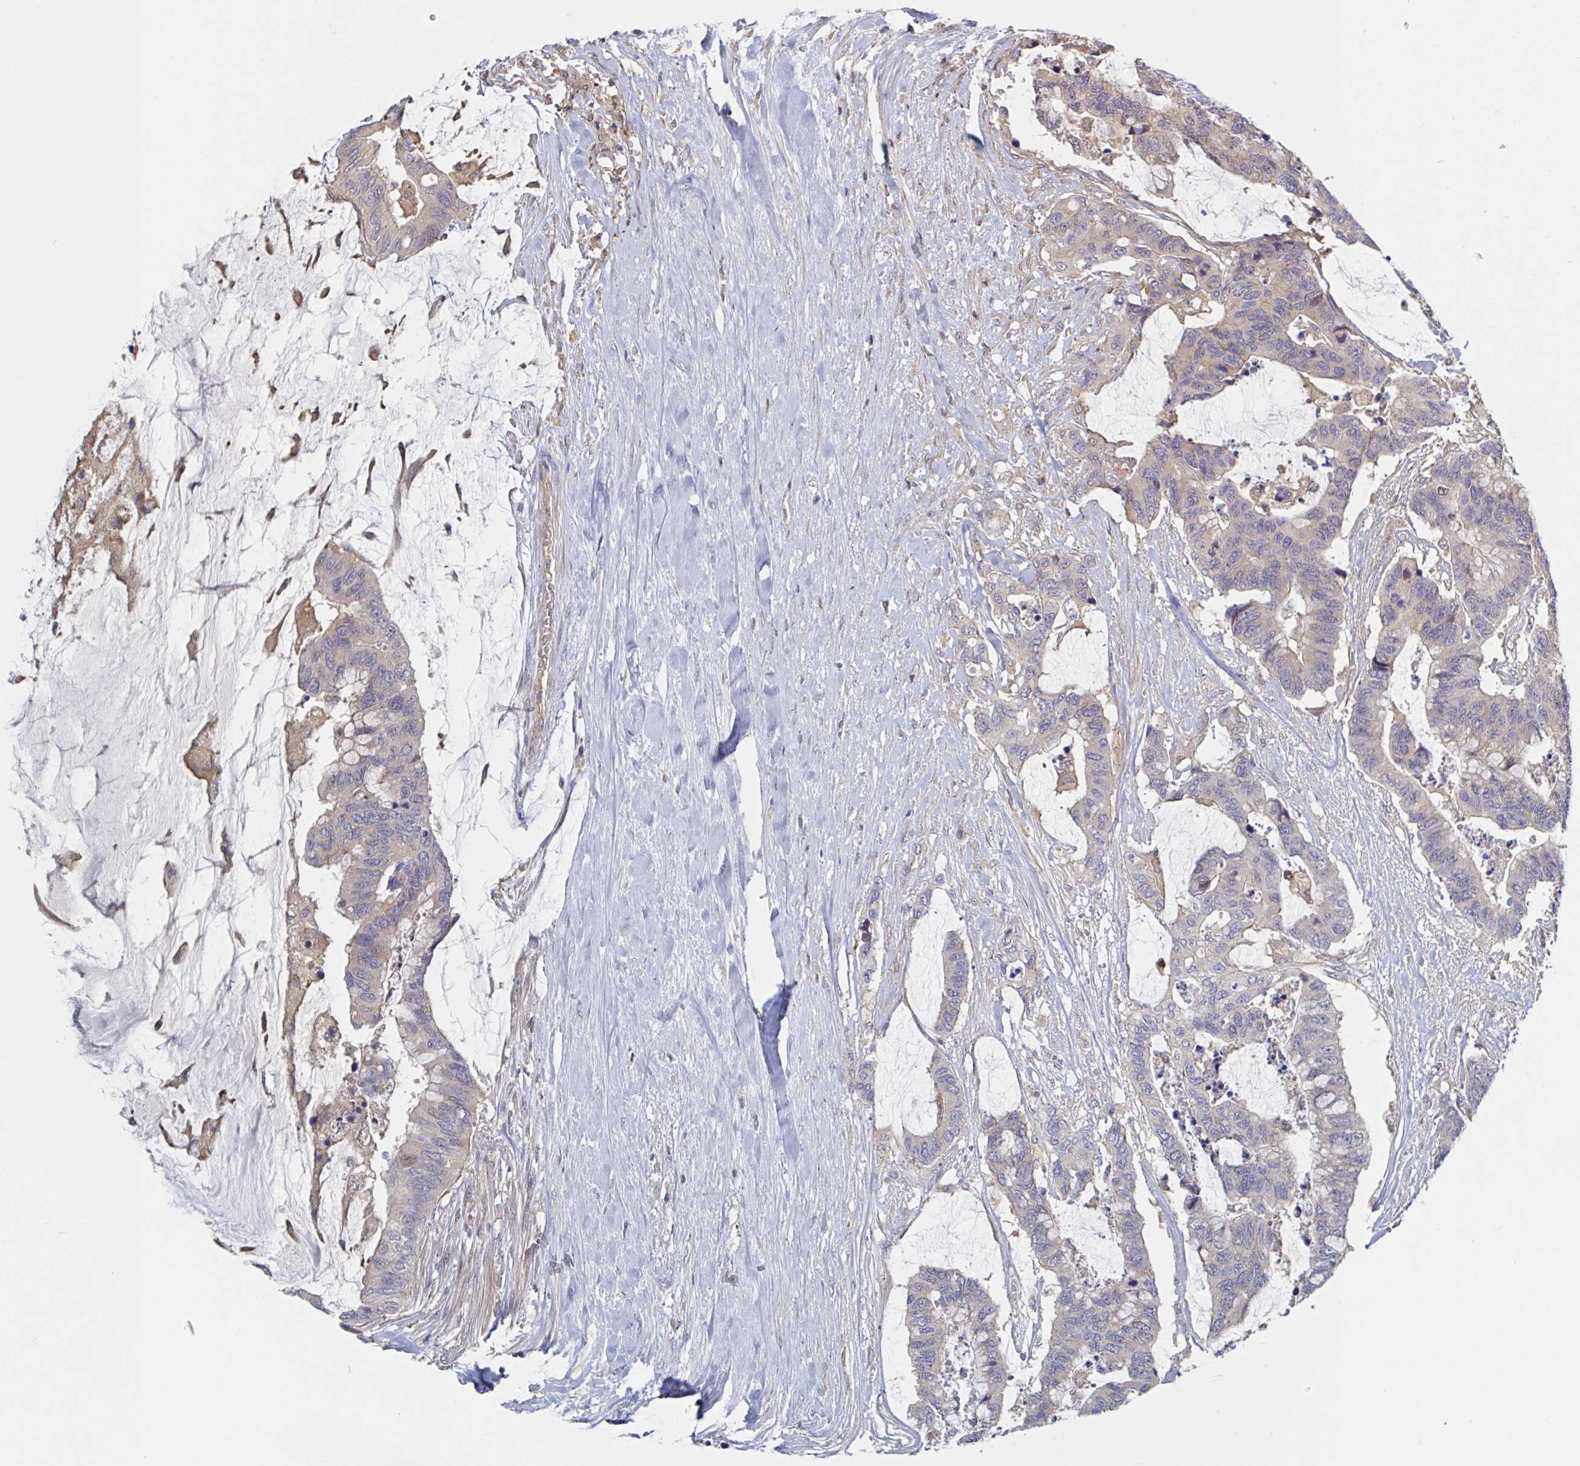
{"staining": {"intensity": "weak", "quantity": "<25%", "location": "nuclear"}, "tissue": "colorectal cancer", "cell_type": "Tumor cells", "image_type": "cancer", "snomed": [{"axis": "morphology", "description": "Adenocarcinoma, NOS"}, {"axis": "topography", "description": "Rectum"}], "caption": "The photomicrograph demonstrates no staining of tumor cells in colorectal cancer (adenocarcinoma).", "gene": "DHRS12", "patient": {"sex": "female", "age": 59}}